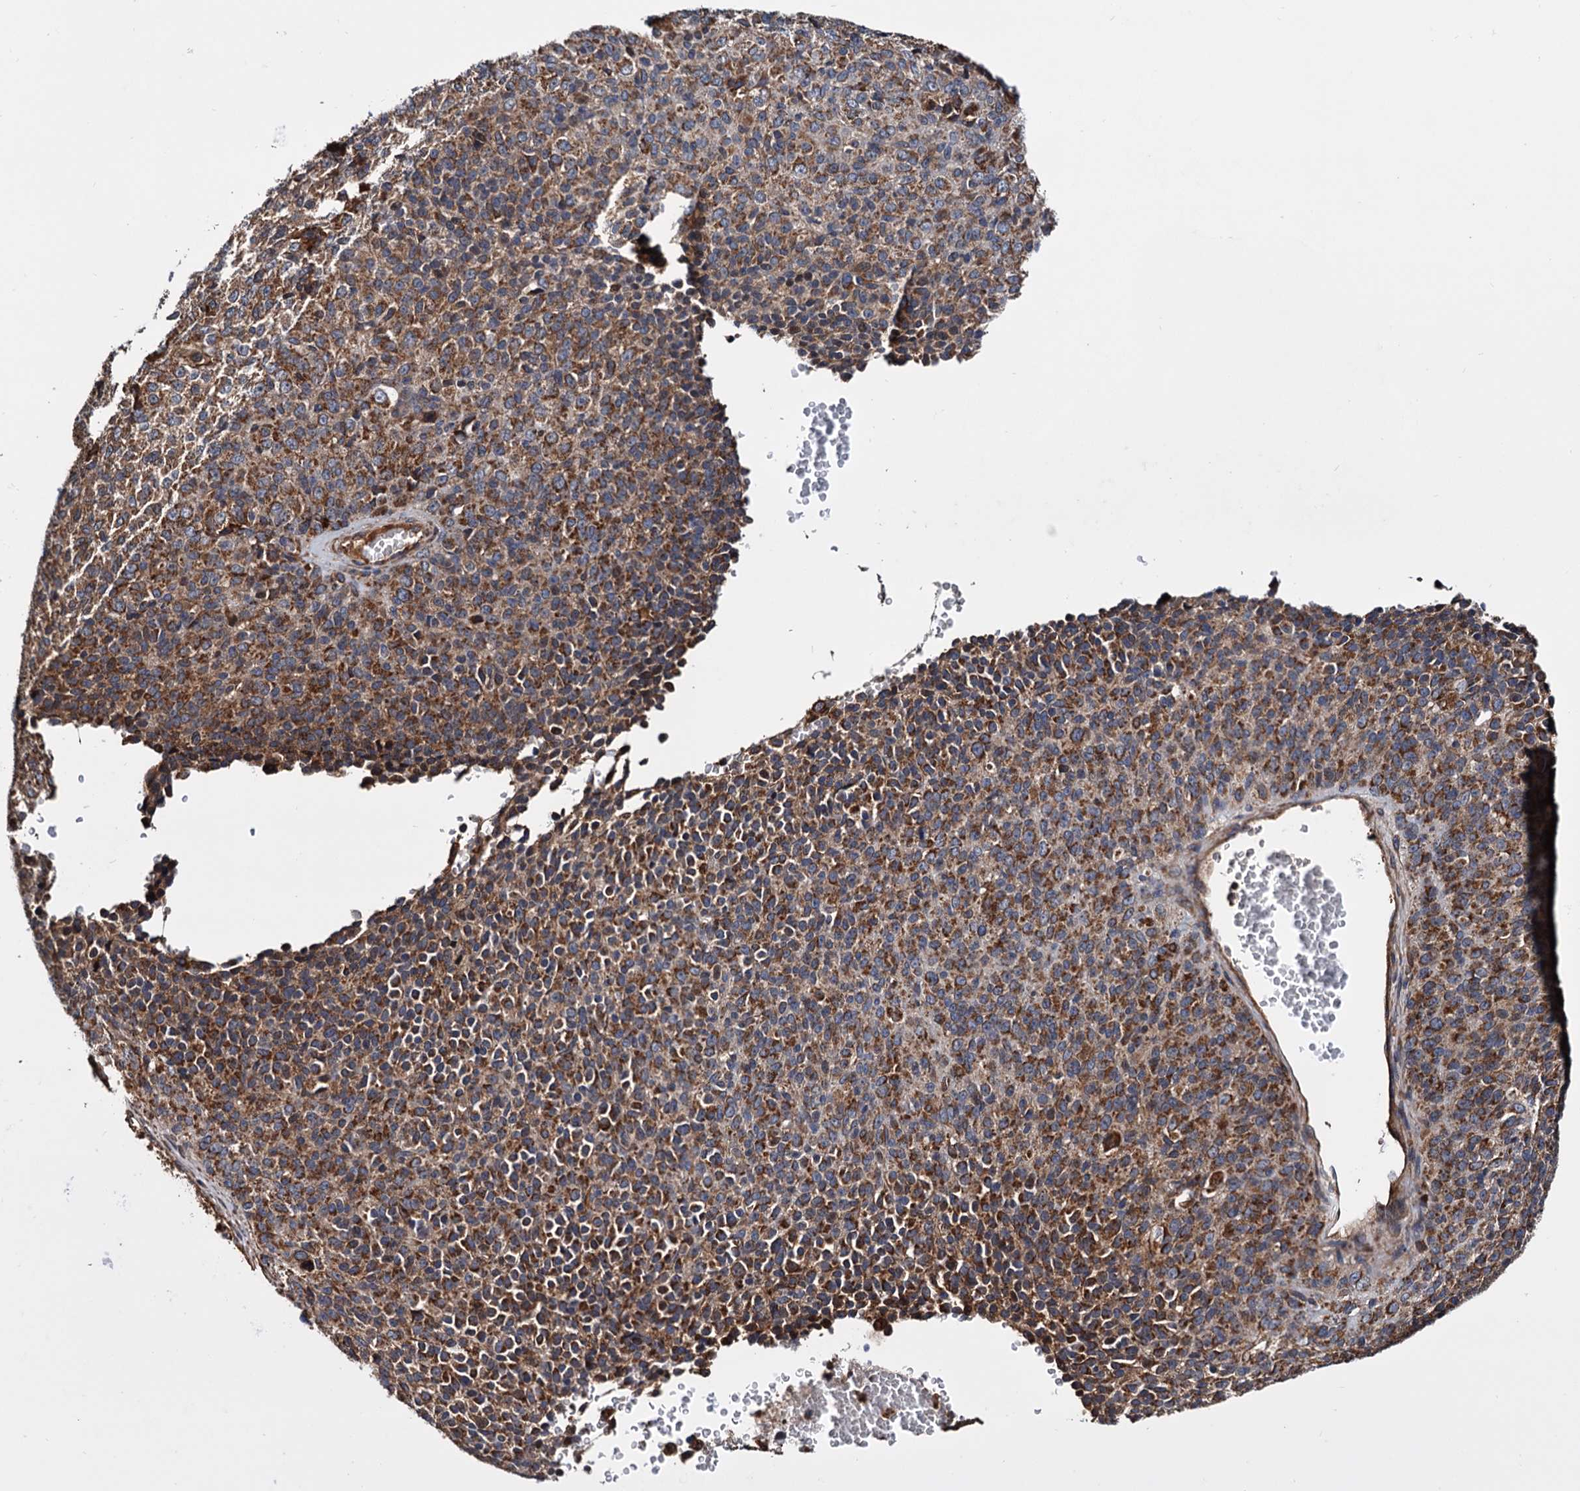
{"staining": {"intensity": "strong", "quantity": ">75%", "location": "cytoplasmic/membranous"}, "tissue": "melanoma", "cell_type": "Tumor cells", "image_type": "cancer", "snomed": [{"axis": "morphology", "description": "Malignant melanoma, Metastatic site"}, {"axis": "topography", "description": "Brain"}], "caption": "Approximately >75% of tumor cells in melanoma show strong cytoplasmic/membranous protein positivity as visualized by brown immunohistochemical staining.", "gene": "MRPL42", "patient": {"sex": "female", "age": 56}}